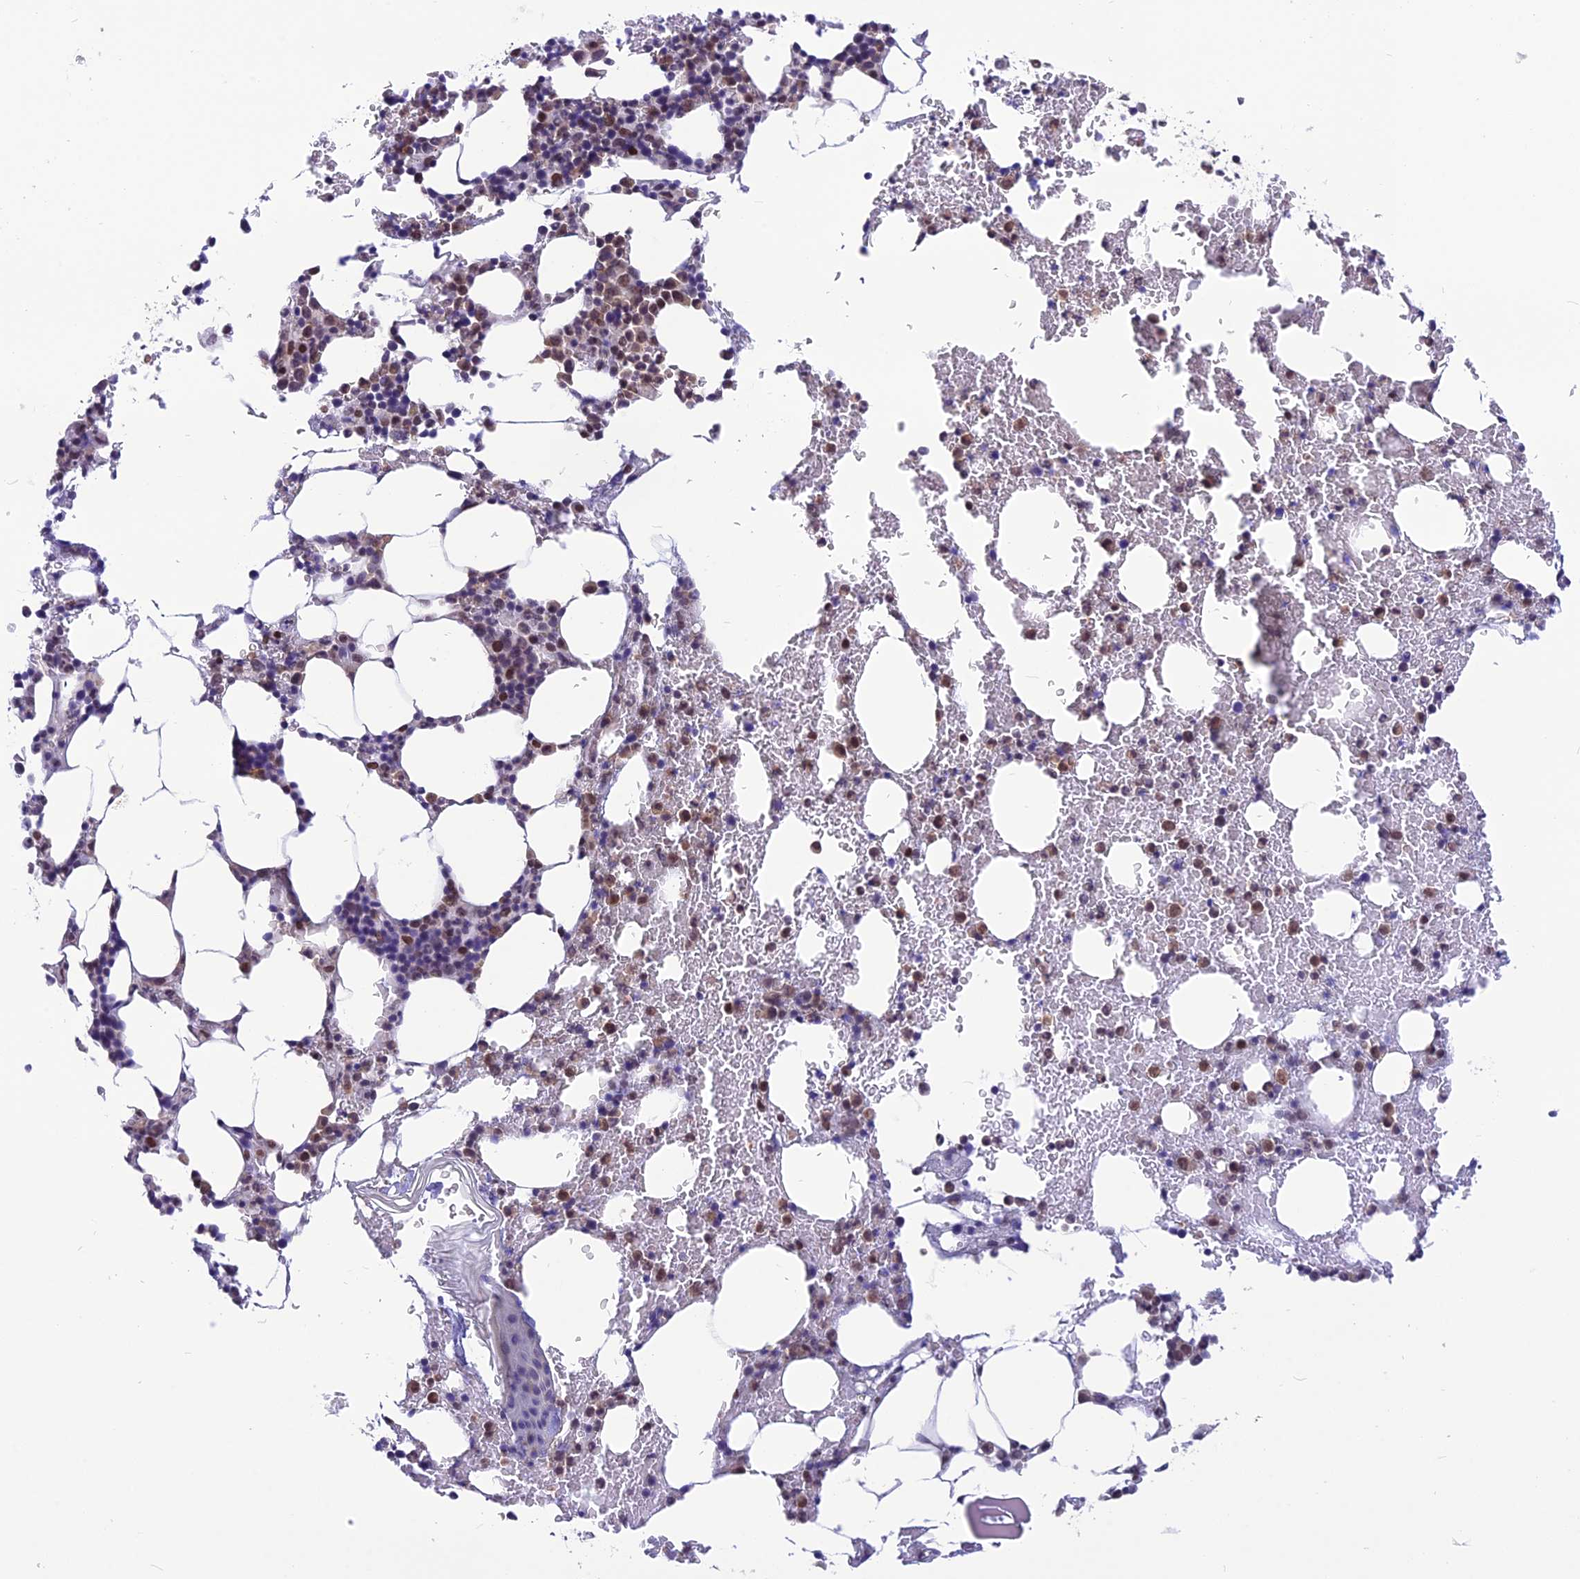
{"staining": {"intensity": "moderate", "quantity": "25%-75%", "location": "nuclear"}, "tissue": "bone marrow", "cell_type": "Hematopoietic cells", "image_type": "normal", "snomed": [{"axis": "morphology", "description": "Normal tissue, NOS"}, {"axis": "morphology", "description": "Inflammation, NOS"}, {"axis": "topography", "description": "Bone marrow"}], "caption": "Hematopoietic cells show medium levels of moderate nuclear expression in about 25%-75% of cells in normal human bone marrow. The protein of interest is shown in brown color, while the nuclei are stained blue.", "gene": "MIS12", "patient": {"sex": "male", "age": 41}}